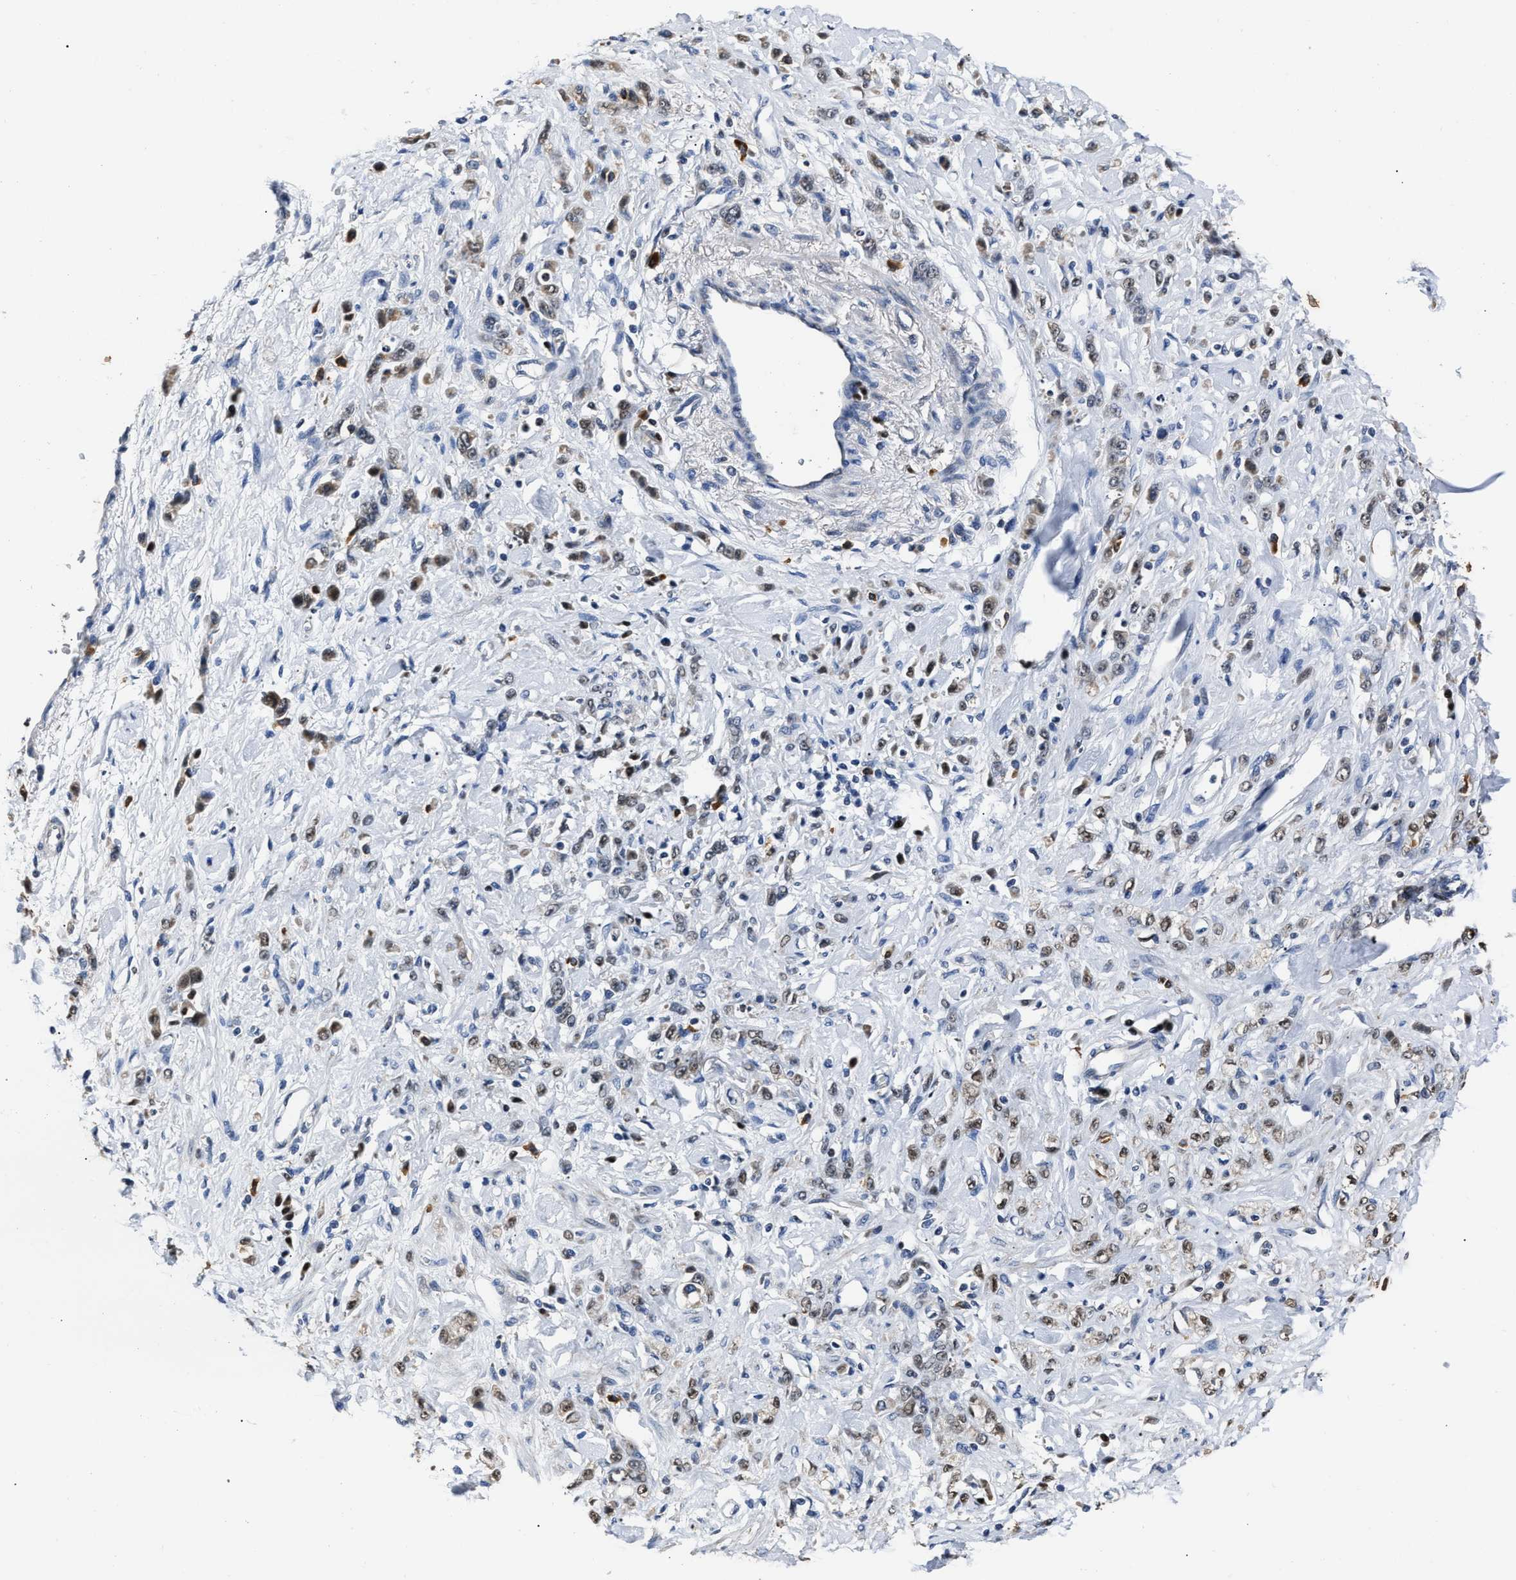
{"staining": {"intensity": "moderate", "quantity": "<25%", "location": "nuclear"}, "tissue": "stomach cancer", "cell_type": "Tumor cells", "image_type": "cancer", "snomed": [{"axis": "morphology", "description": "Normal tissue, NOS"}, {"axis": "morphology", "description": "Adenocarcinoma, NOS"}, {"axis": "topography", "description": "Stomach"}], "caption": "Stomach cancer stained with IHC displays moderate nuclear staining in approximately <25% of tumor cells. (DAB (3,3'-diaminobenzidine) IHC with brightfield microscopy, high magnification).", "gene": "NSUN5", "patient": {"sex": "male", "age": 82}}